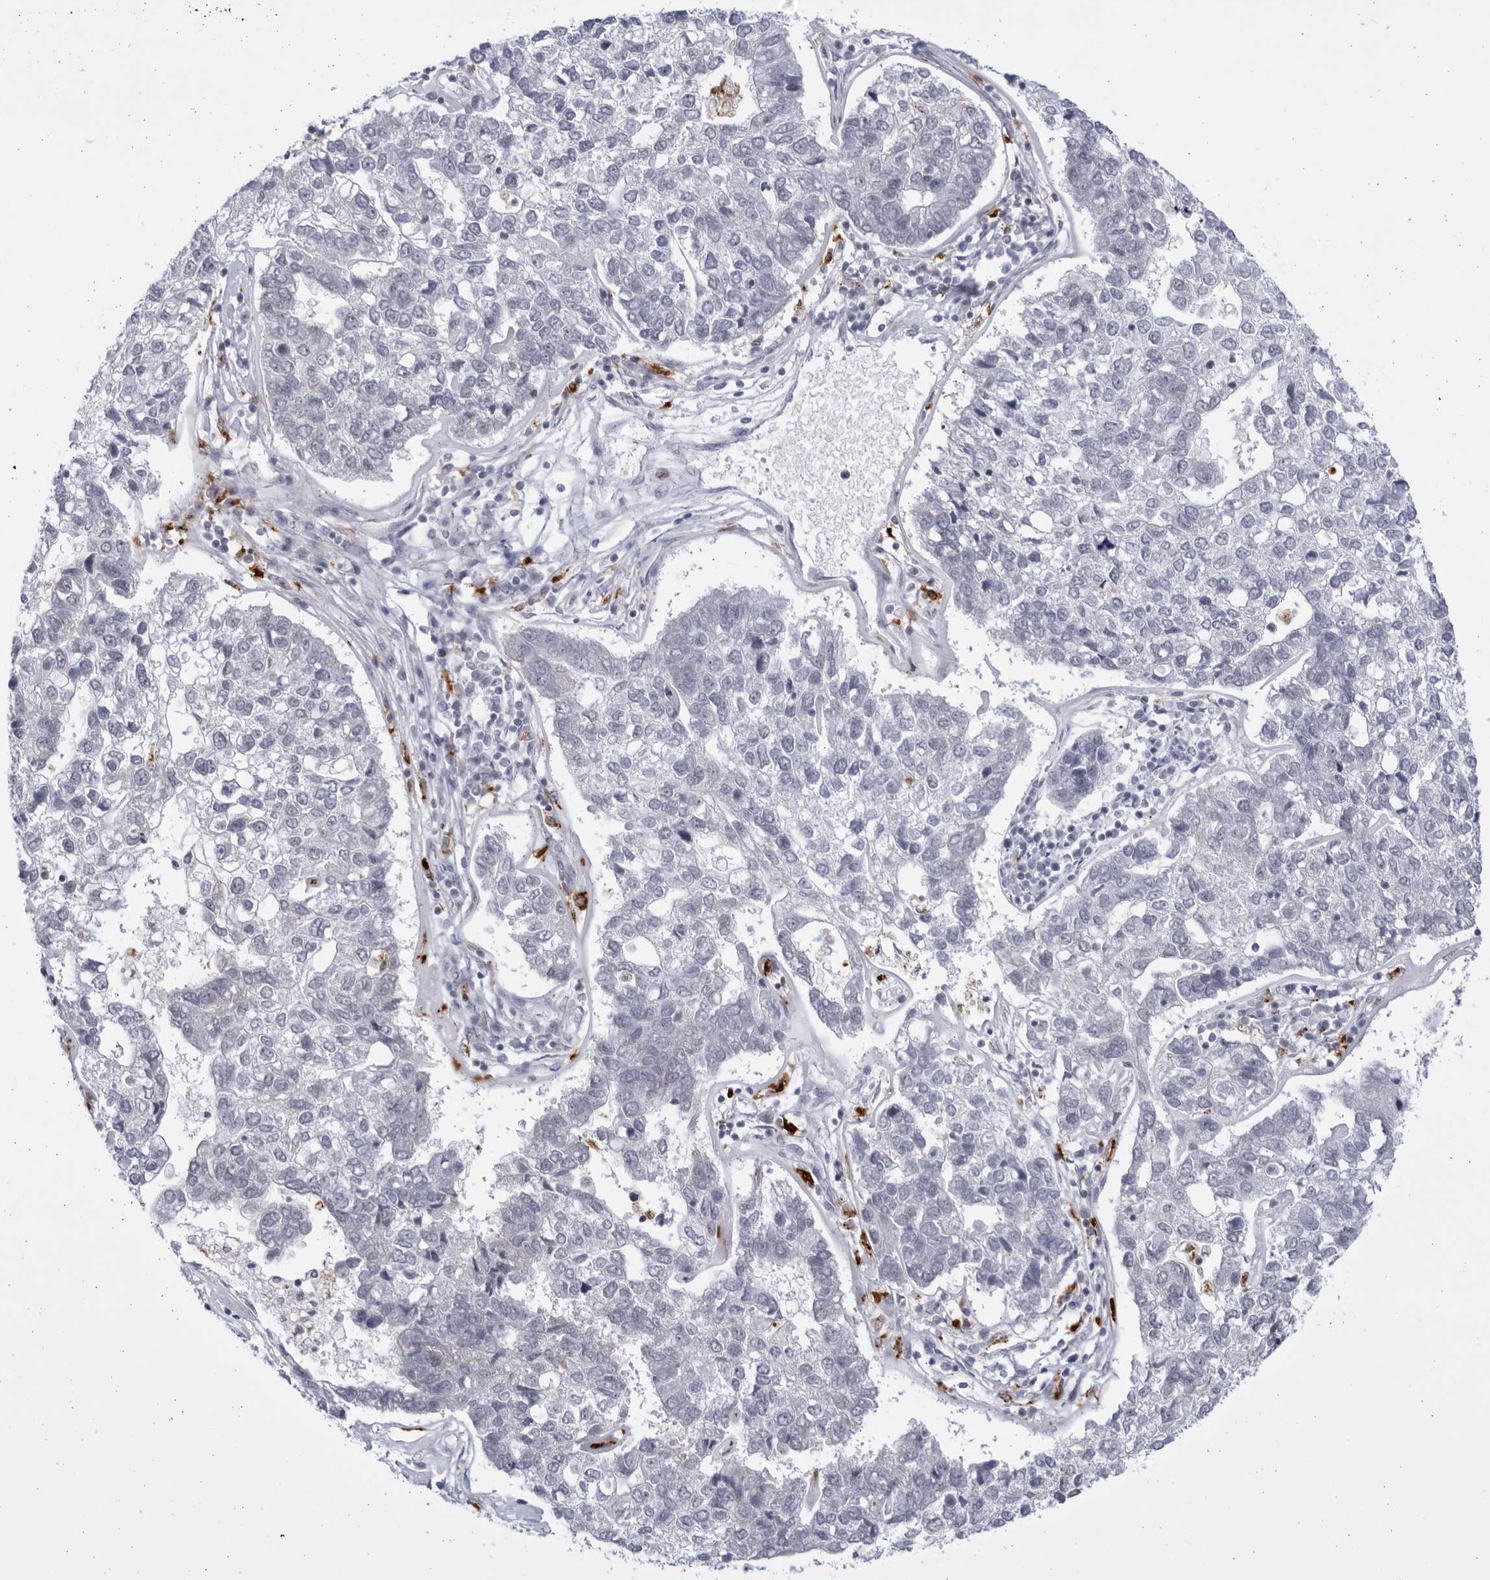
{"staining": {"intensity": "negative", "quantity": "none", "location": "none"}, "tissue": "pancreatic cancer", "cell_type": "Tumor cells", "image_type": "cancer", "snomed": [{"axis": "morphology", "description": "Adenocarcinoma, NOS"}, {"axis": "topography", "description": "Pancreas"}], "caption": "This is an IHC histopathology image of pancreatic cancer. There is no staining in tumor cells.", "gene": "CCDC181", "patient": {"sex": "female", "age": 61}}